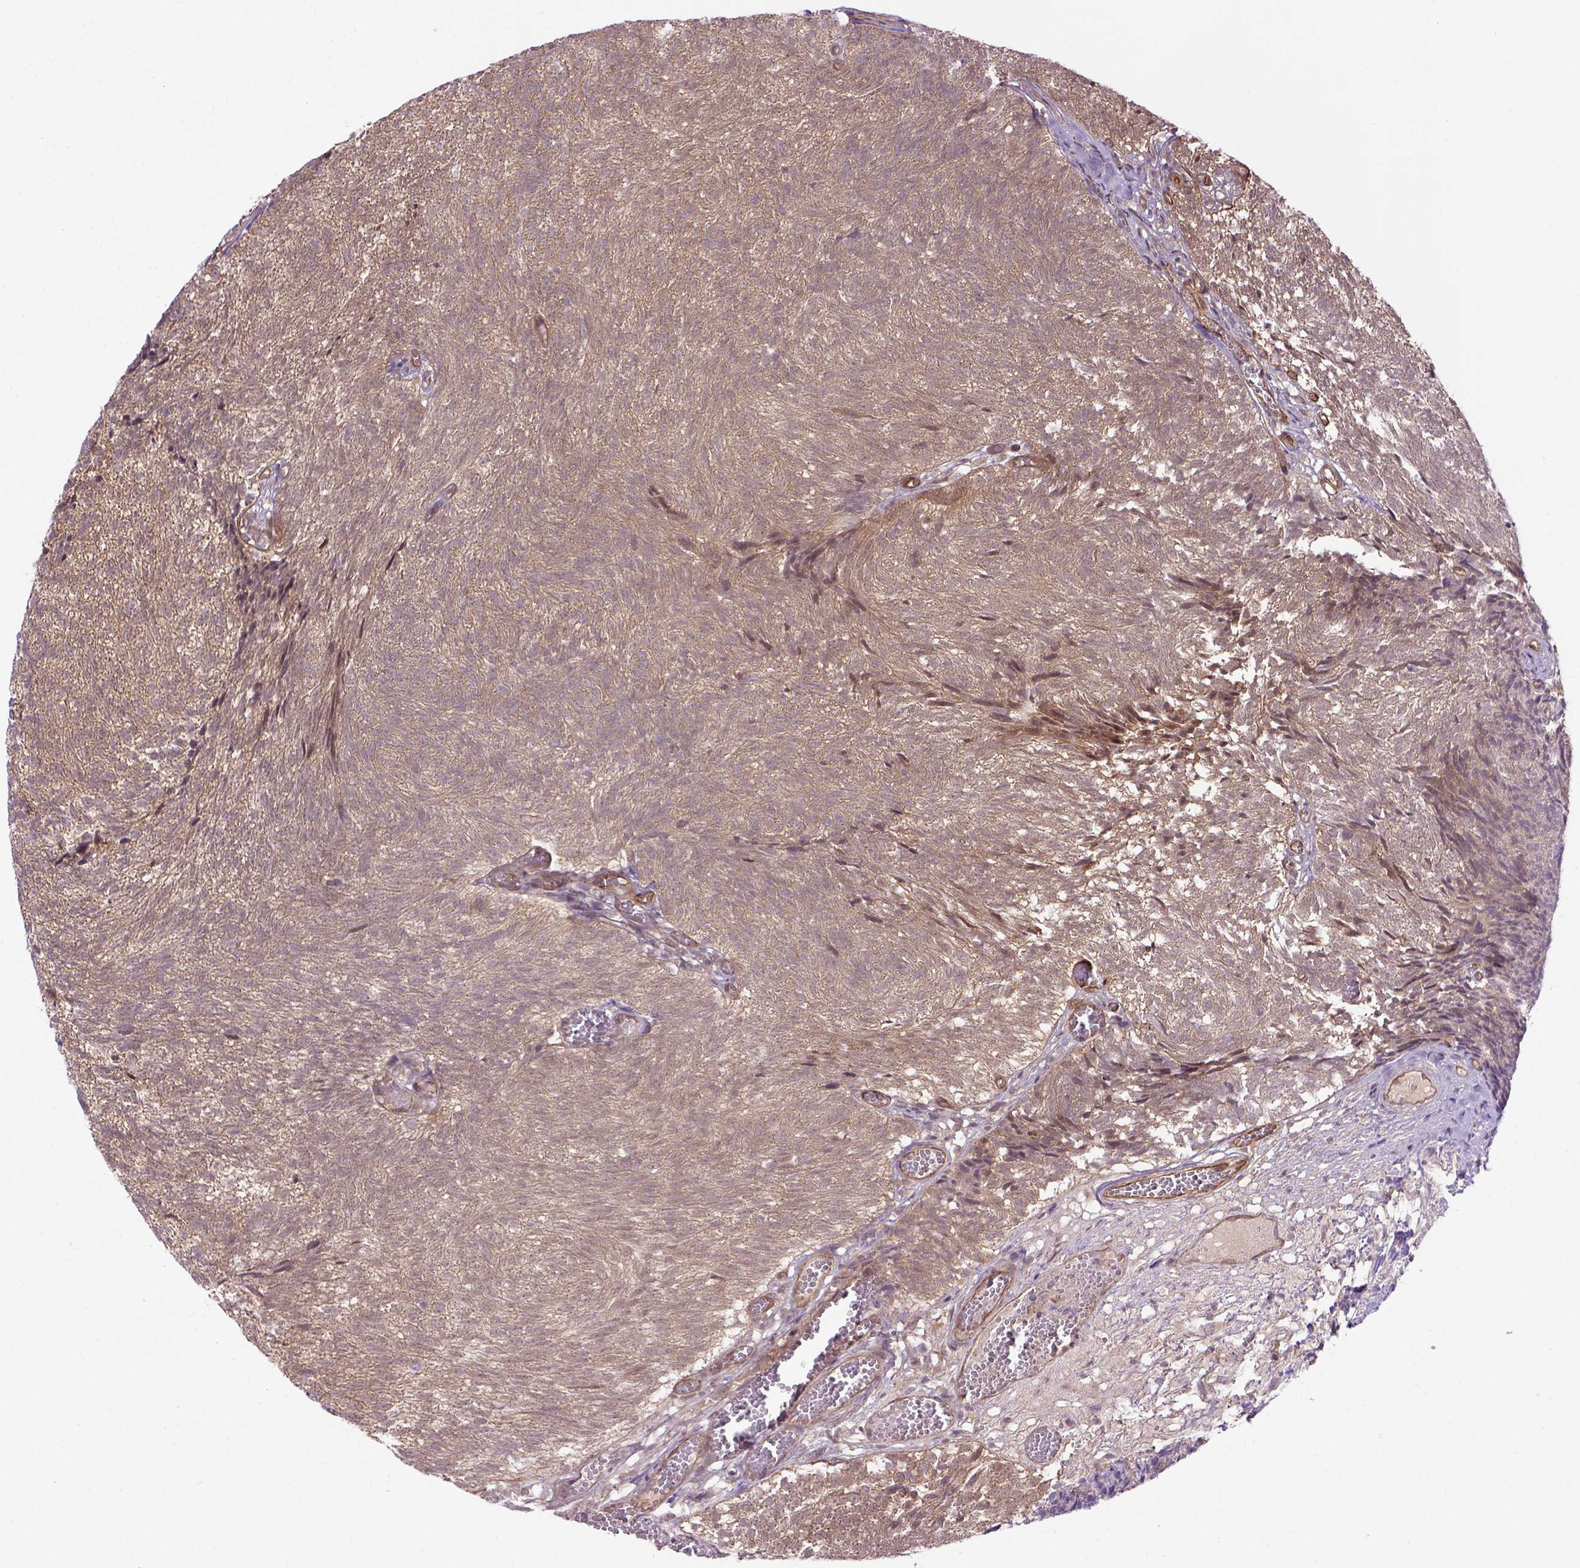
{"staining": {"intensity": "weak", "quantity": "25%-75%", "location": "cytoplasmic/membranous"}, "tissue": "urothelial cancer", "cell_type": "Tumor cells", "image_type": "cancer", "snomed": [{"axis": "morphology", "description": "Urothelial carcinoma, Low grade"}, {"axis": "topography", "description": "Urinary bladder"}], "caption": "This histopathology image displays IHC staining of human urothelial carcinoma (low-grade), with low weak cytoplasmic/membranous positivity in about 25%-75% of tumor cells.", "gene": "CASKIN2", "patient": {"sex": "male", "age": 77}}